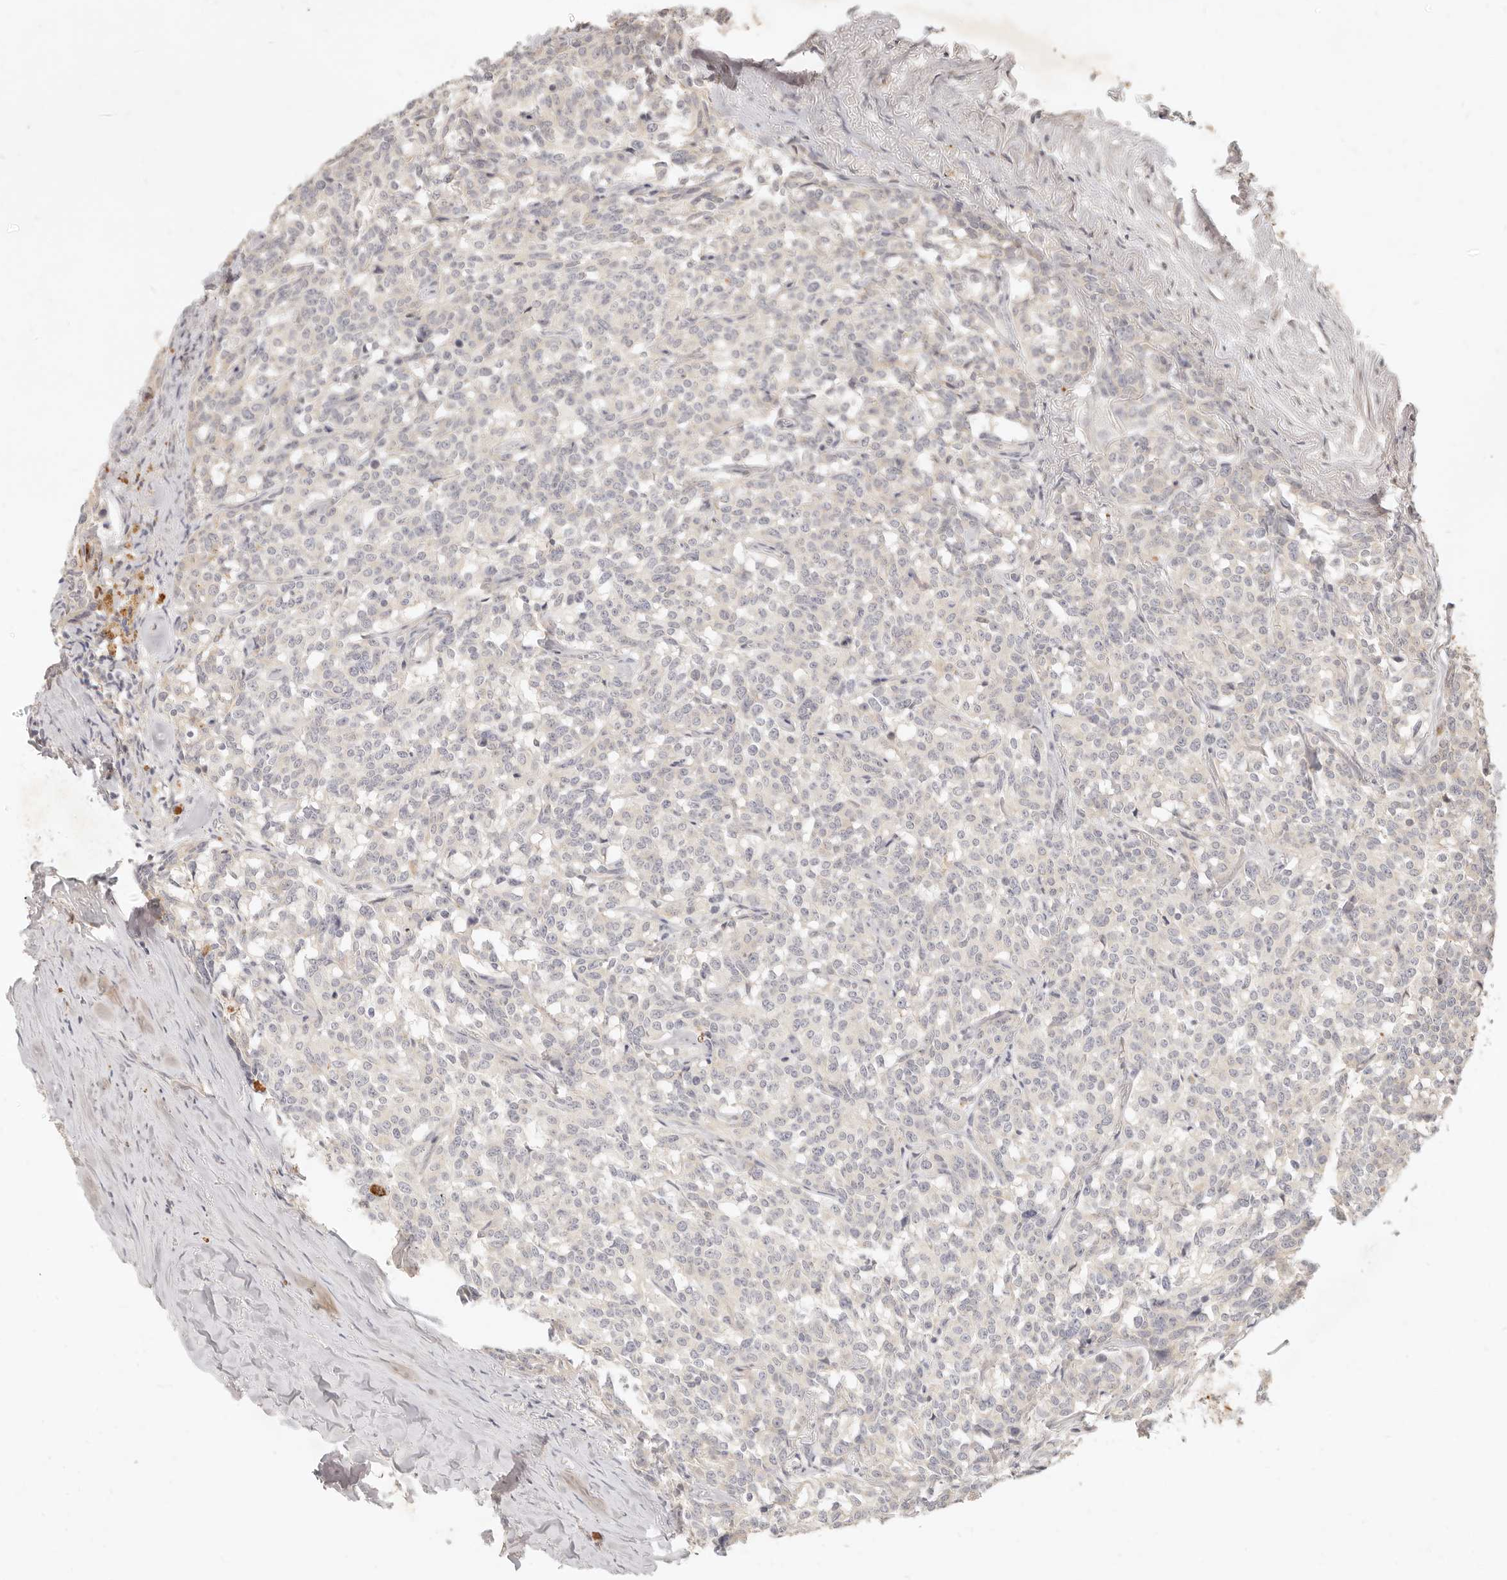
{"staining": {"intensity": "negative", "quantity": "none", "location": "none"}, "tissue": "carcinoid", "cell_type": "Tumor cells", "image_type": "cancer", "snomed": [{"axis": "morphology", "description": "Carcinoid, malignant, NOS"}, {"axis": "topography", "description": "Lung"}], "caption": "Tumor cells show no significant positivity in malignant carcinoid.", "gene": "UBXN11", "patient": {"sex": "female", "age": 46}}